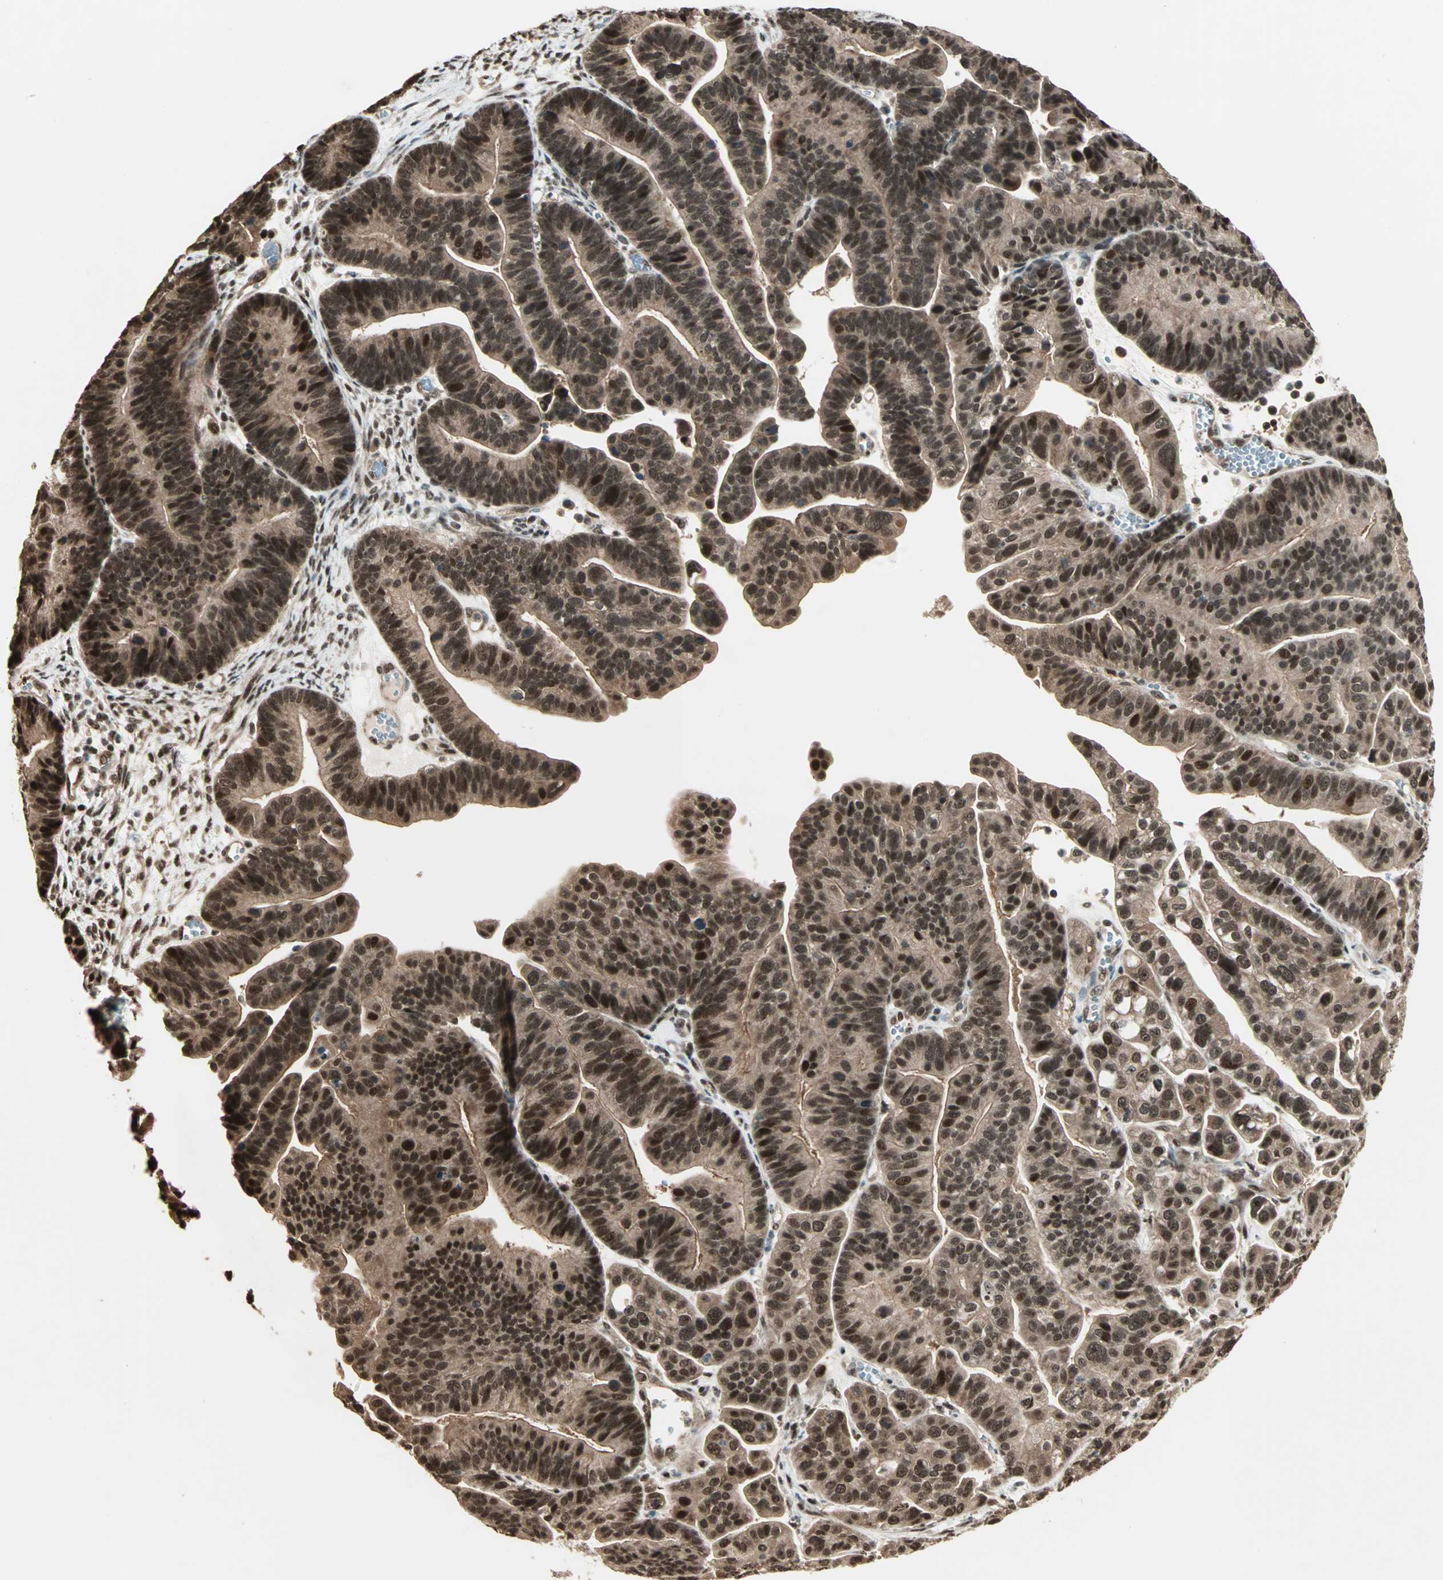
{"staining": {"intensity": "strong", "quantity": ">75%", "location": "cytoplasmic/membranous,nuclear"}, "tissue": "ovarian cancer", "cell_type": "Tumor cells", "image_type": "cancer", "snomed": [{"axis": "morphology", "description": "Cystadenocarcinoma, serous, NOS"}, {"axis": "topography", "description": "Ovary"}], "caption": "Ovarian cancer tissue demonstrates strong cytoplasmic/membranous and nuclear staining in about >75% of tumor cells", "gene": "ZNF44", "patient": {"sex": "female", "age": 56}}